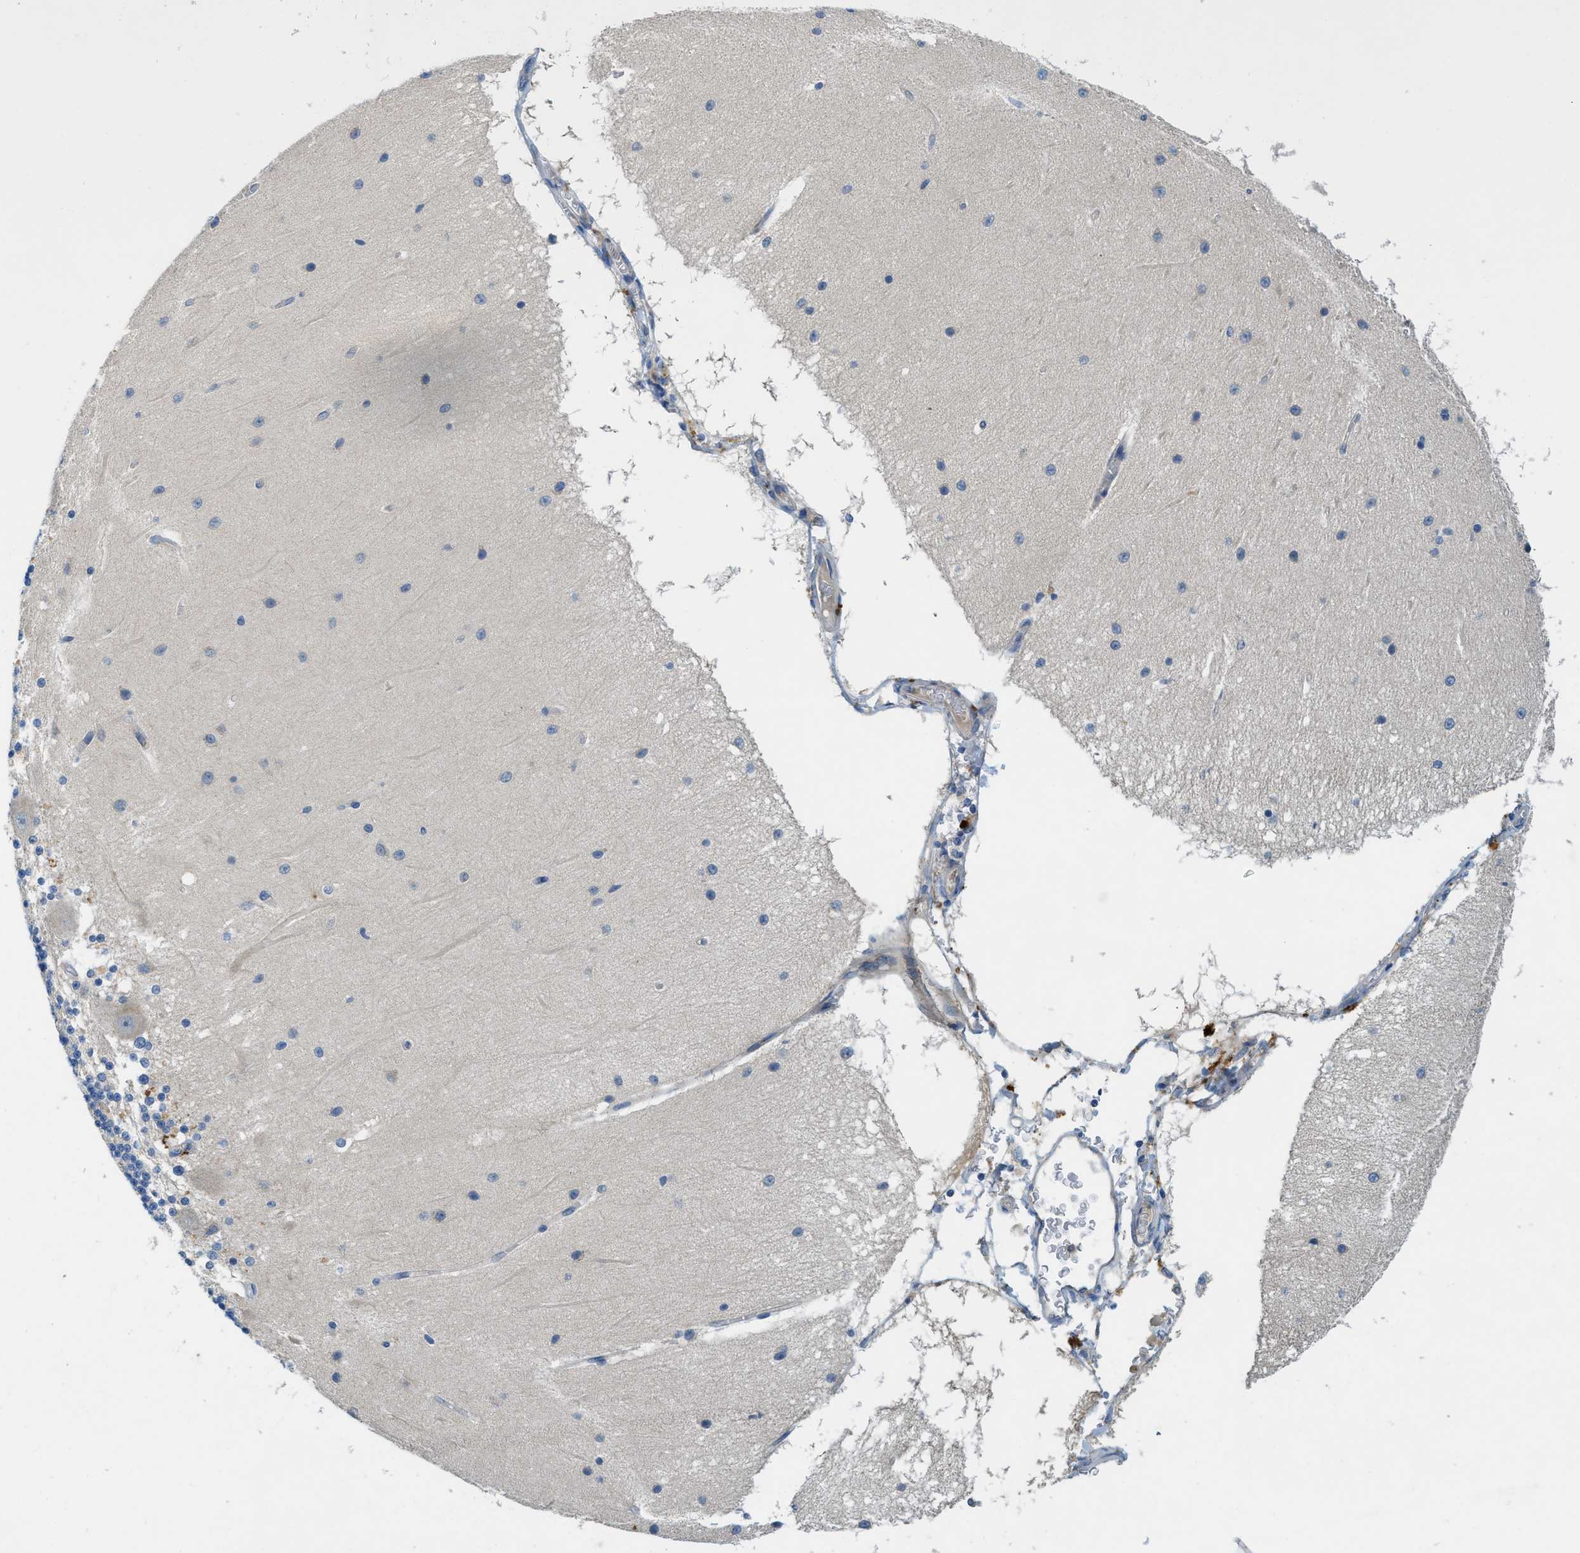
{"staining": {"intensity": "negative", "quantity": "none", "location": "none"}, "tissue": "cerebellum", "cell_type": "Cells in granular layer", "image_type": "normal", "snomed": [{"axis": "morphology", "description": "Normal tissue, NOS"}, {"axis": "topography", "description": "Cerebellum"}], "caption": "A histopathology image of human cerebellum is negative for staining in cells in granular layer. (Immunohistochemistry, brightfield microscopy, high magnification).", "gene": "RIPK2", "patient": {"sex": "female", "age": 54}}